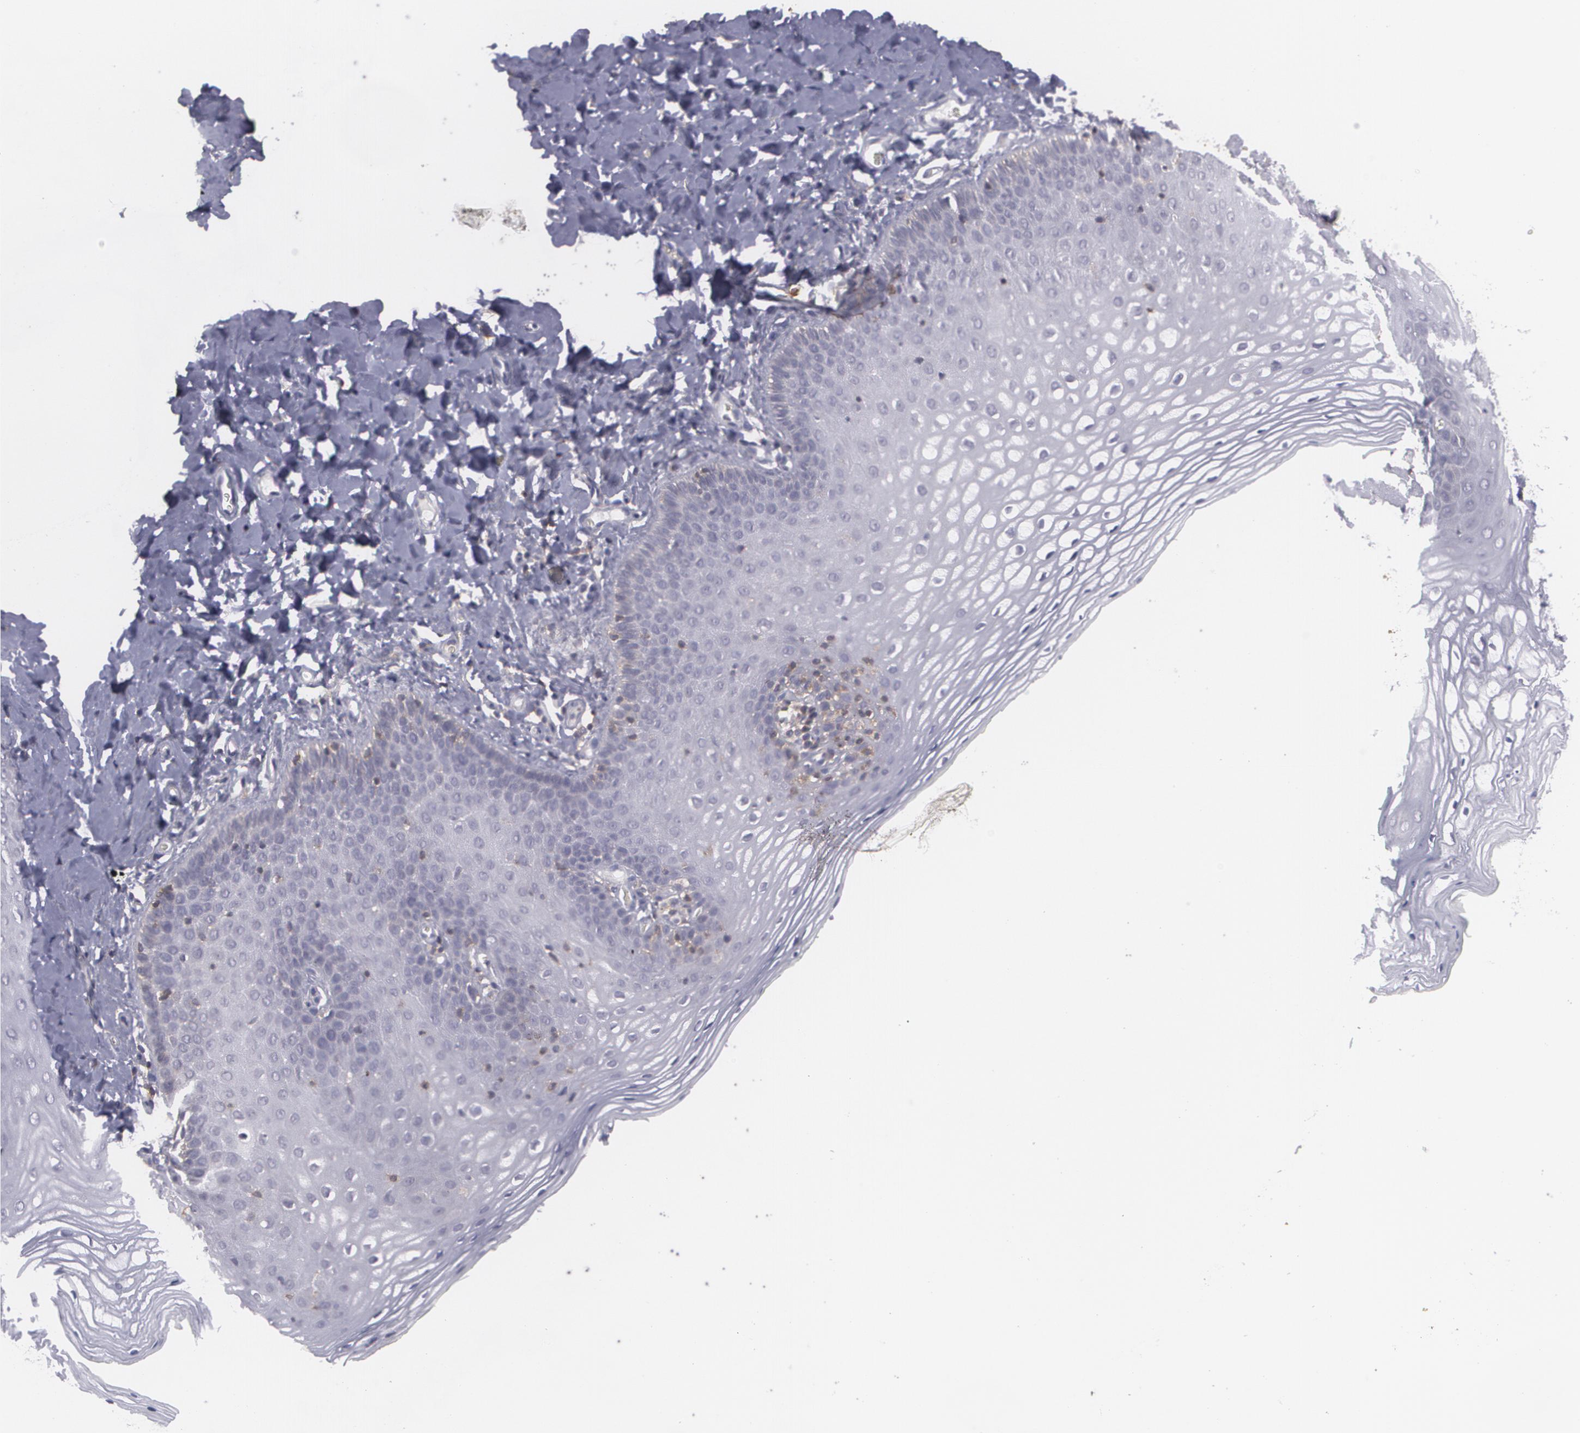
{"staining": {"intensity": "negative", "quantity": "none", "location": "none"}, "tissue": "vagina", "cell_type": "Squamous epithelial cells", "image_type": "normal", "snomed": [{"axis": "morphology", "description": "Normal tissue, NOS"}, {"axis": "topography", "description": "Vagina"}], "caption": "Vagina was stained to show a protein in brown. There is no significant staining in squamous epithelial cells. The staining was performed using DAB to visualize the protein expression in brown, while the nuclei were stained in blue with hematoxylin (Magnification: 20x).", "gene": "BIN1", "patient": {"sex": "female", "age": 55}}